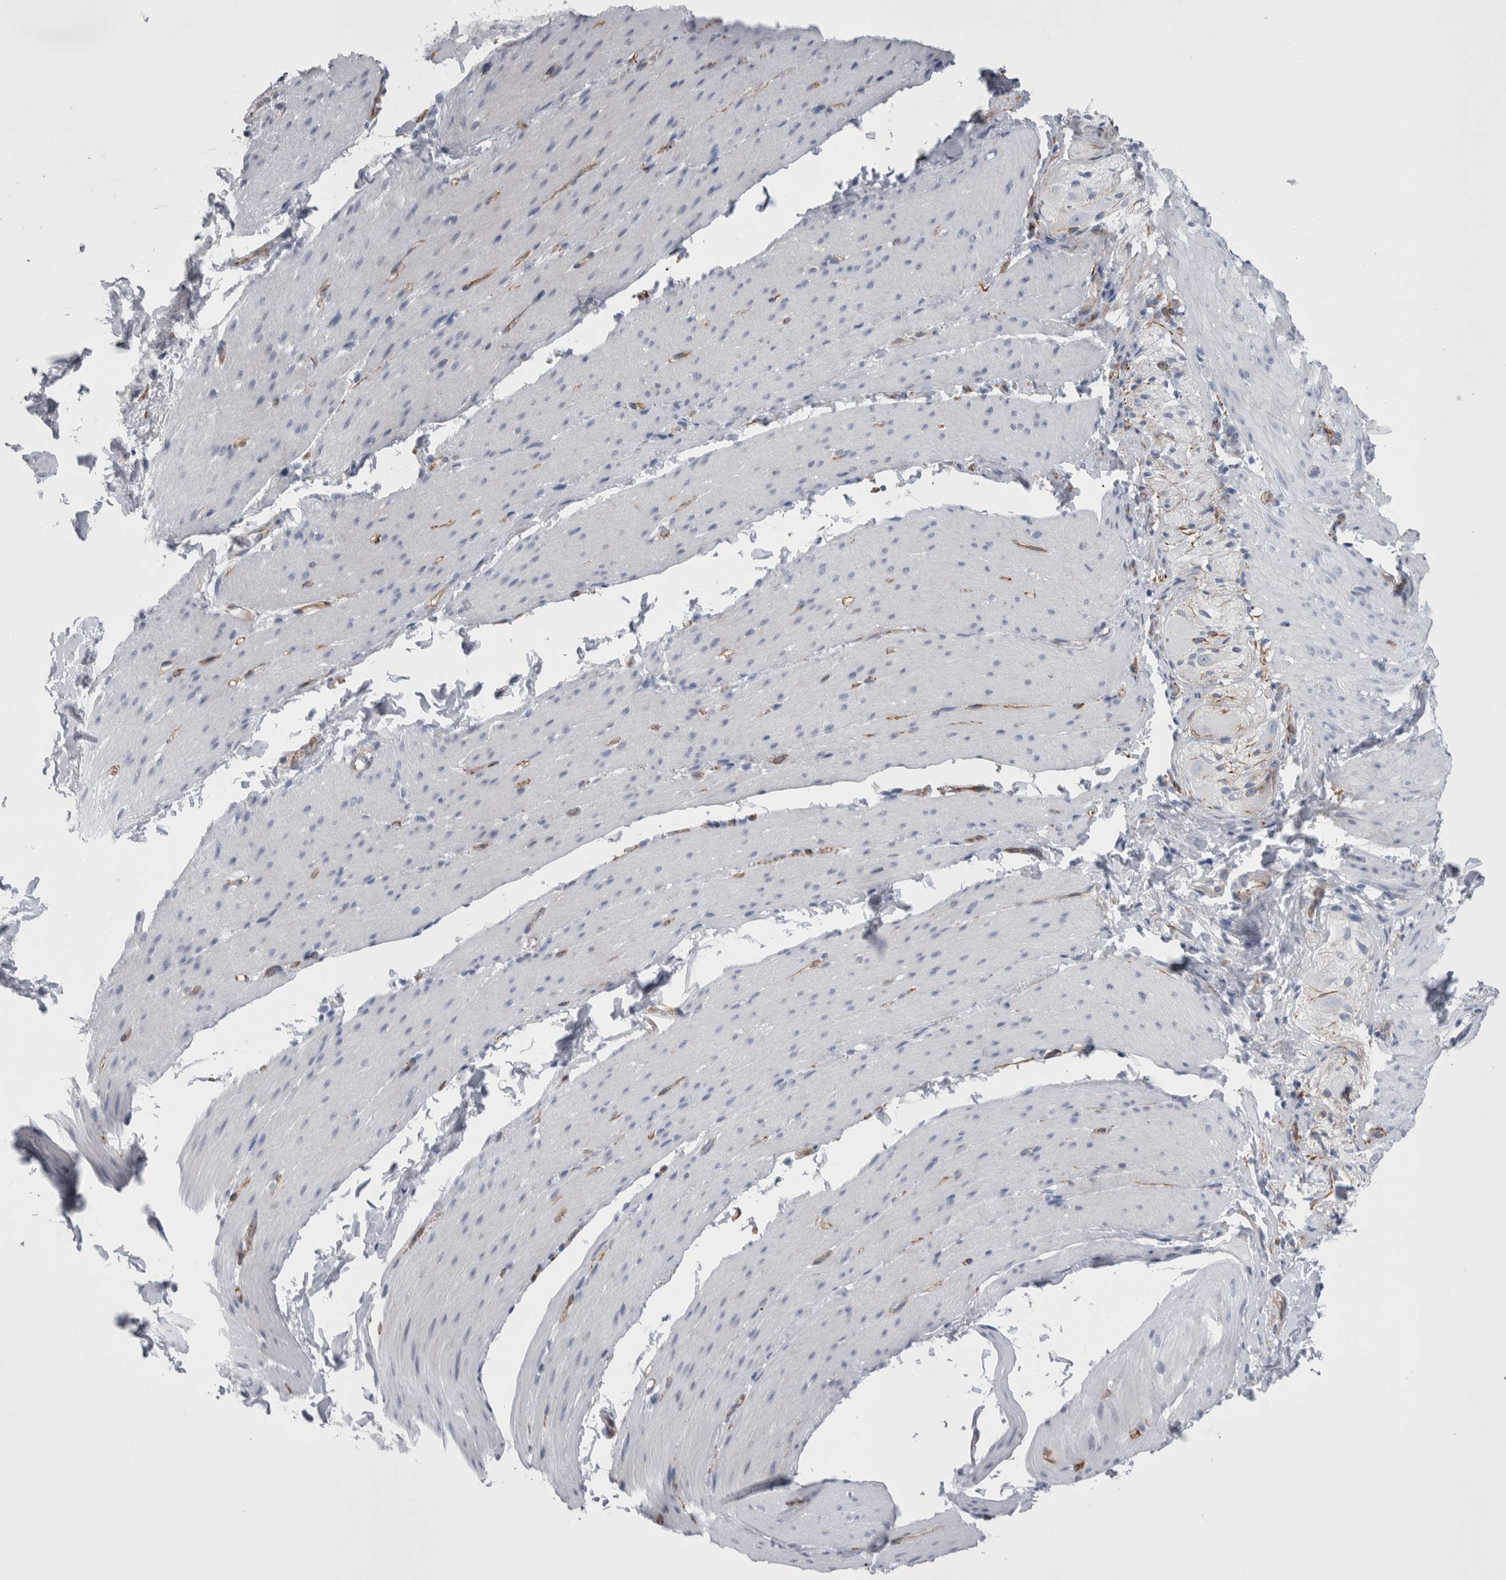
{"staining": {"intensity": "negative", "quantity": "none", "location": "none"}, "tissue": "smooth muscle", "cell_type": "Smooth muscle cells", "image_type": "normal", "snomed": [{"axis": "morphology", "description": "Normal tissue, NOS"}, {"axis": "topography", "description": "Smooth muscle"}, {"axis": "topography", "description": "Small intestine"}], "caption": "Immunohistochemistry (IHC) photomicrograph of unremarkable smooth muscle stained for a protein (brown), which demonstrates no positivity in smooth muscle cells.", "gene": "VWDE", "patient": {"sex": "female", "age": 84}}